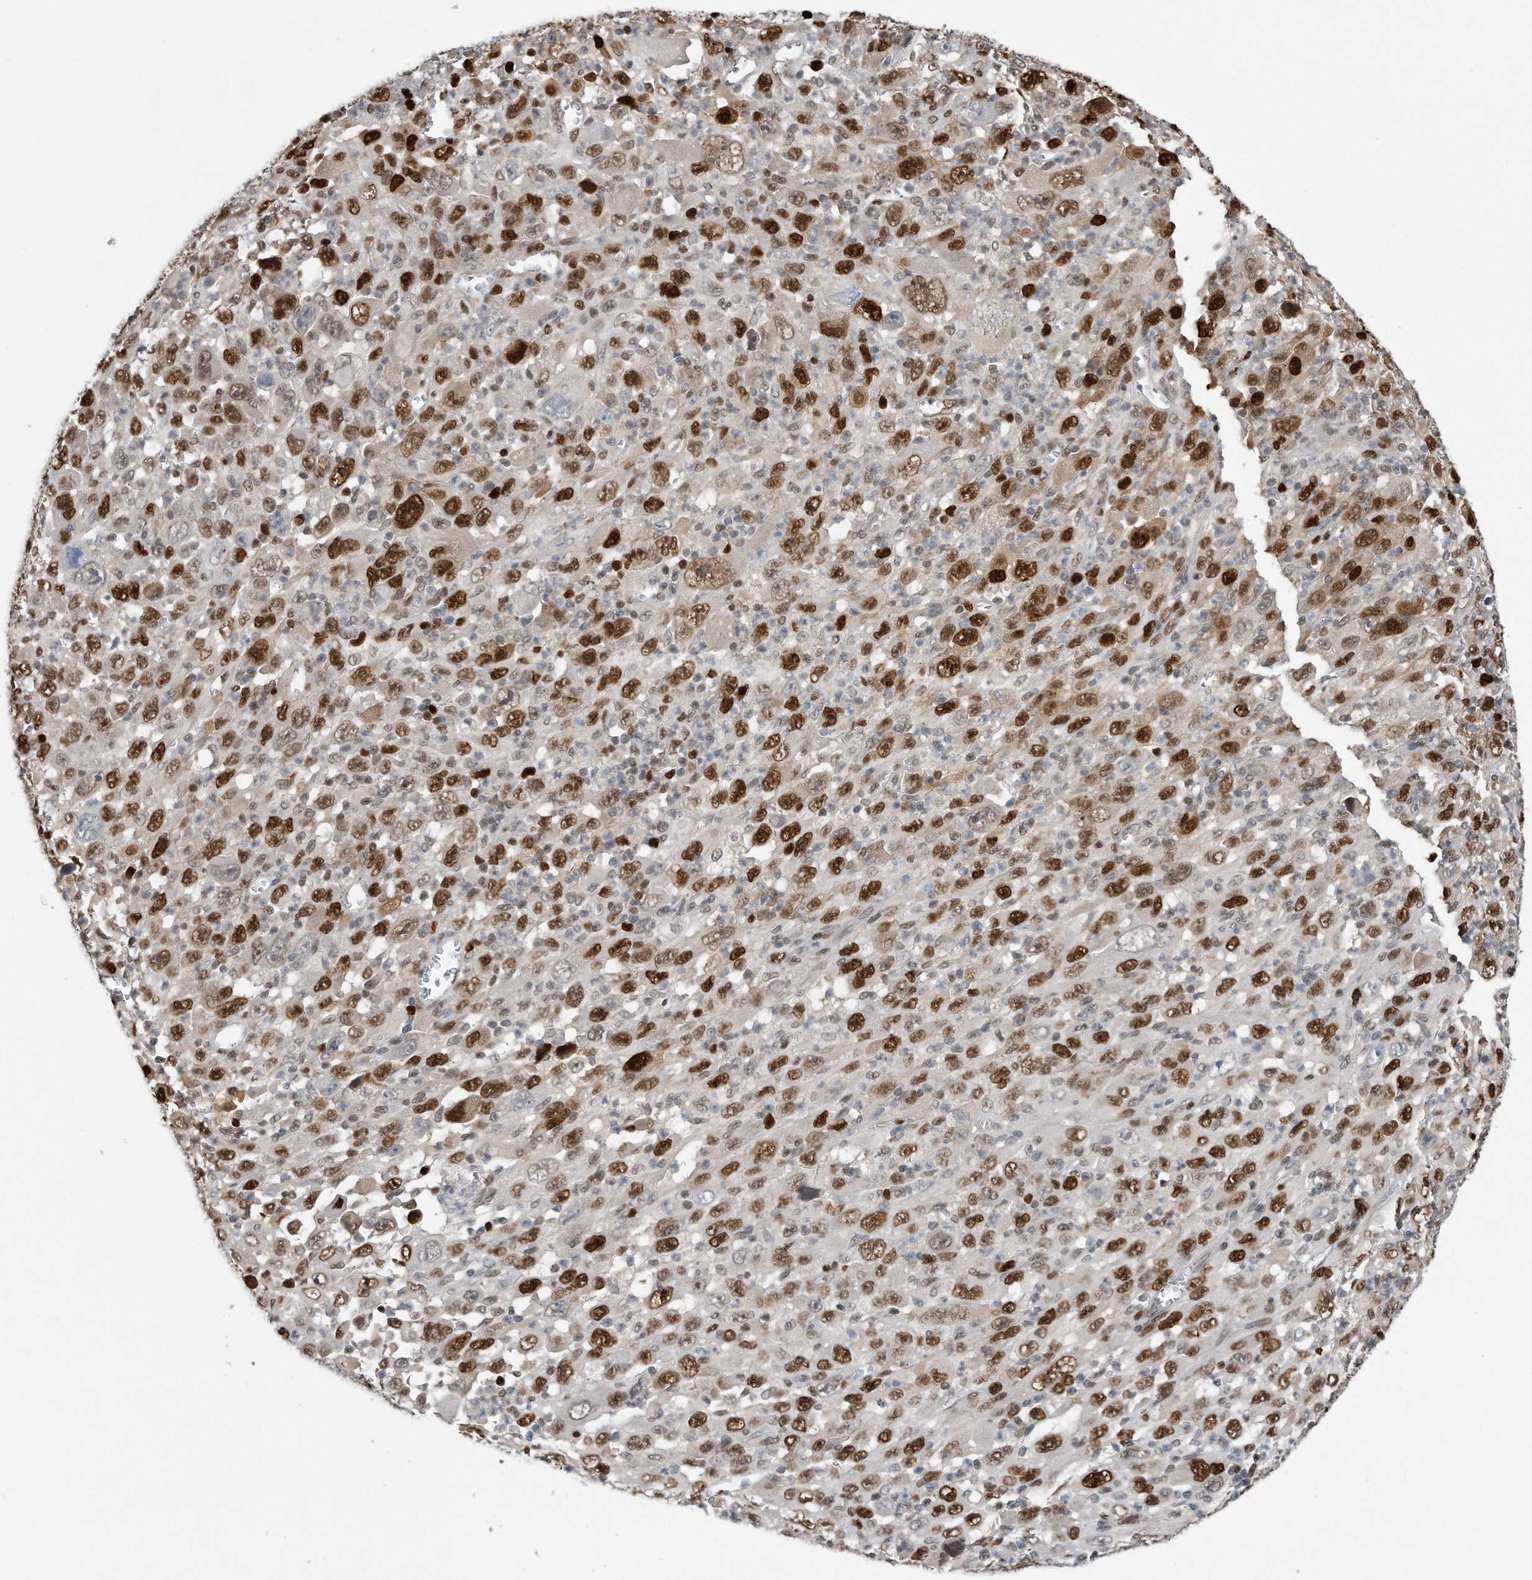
{"staining": {"intensity": "strong", "quantity": "25%-75%", "location": "nuclear"}, "tissue": "melanoma", "cell_type": "Tumor cells", "image_type": "cancer", "snomed": [{"axis": "morphology", "description": "Malignant melanoma, Metastatic site"}, {"axis": "topography", "description": "Skin"}], "caption": "Human melanoma stained with a protein marker reveals strong staining in tumor cells.", "gene": "PCNA", "patient": {"sex": "female", "age": 56}}